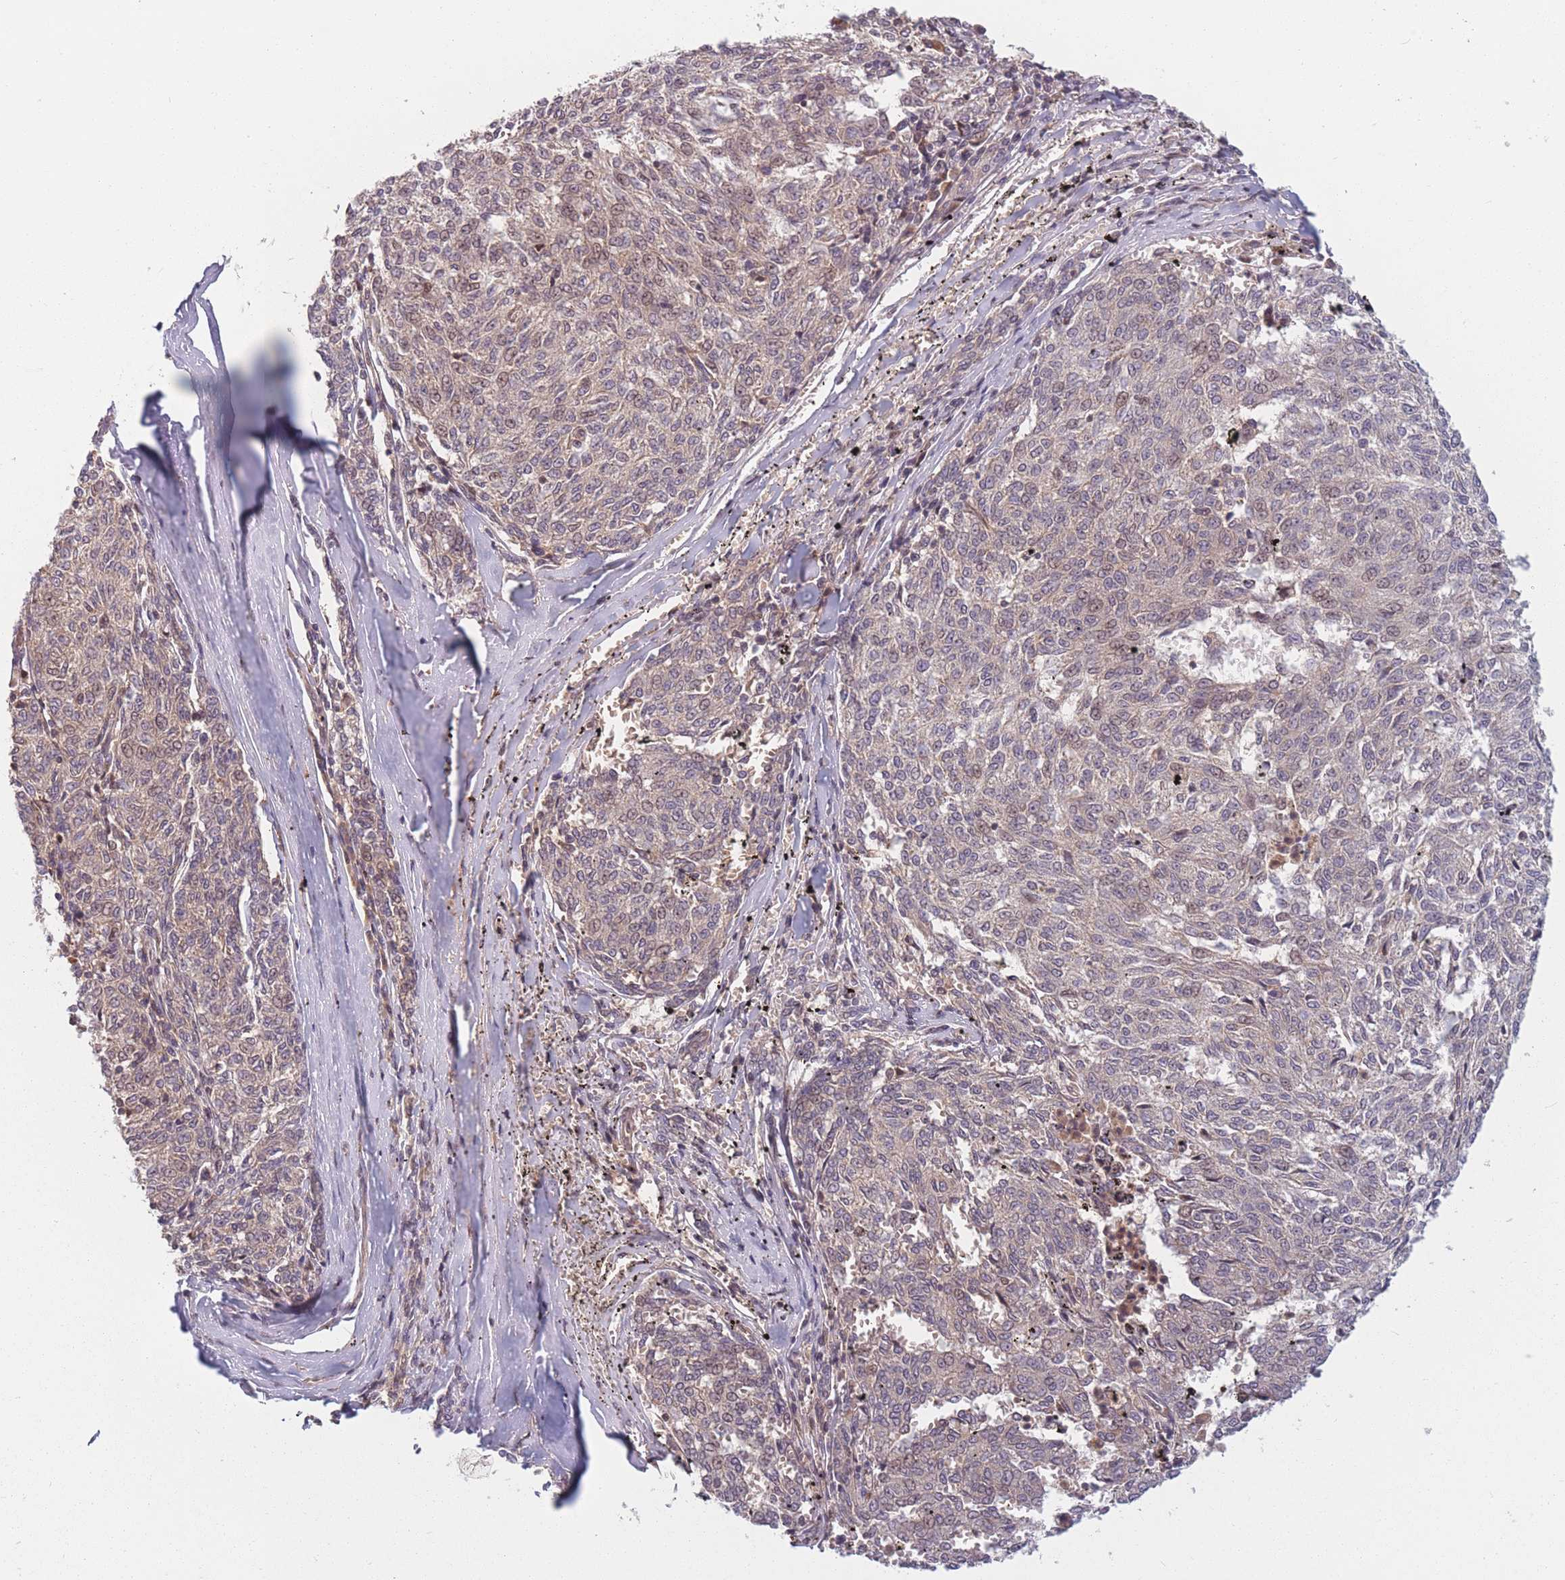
{"staining": {"intensity": "weak", "quantity": "25%-75%", "location": "cytoplasmic/membranous"}, "tissue": "melanoma", "cell_type": "Tumor cells", "image_type": "cancer", "snomed": [{"axis": "morphology", "description": "Malignant melanoma, NOS"}, {"axis": "topography", "description": "Skin"}], "caption": "High-power microscopy captured an IHC histopathology image of melanoma, revealing weak cytoplasmic/membranous expression in about 25%-75% of tumor cells.", "gene": "FAM153A", "patient": {"sex": "female", "age": 72}}